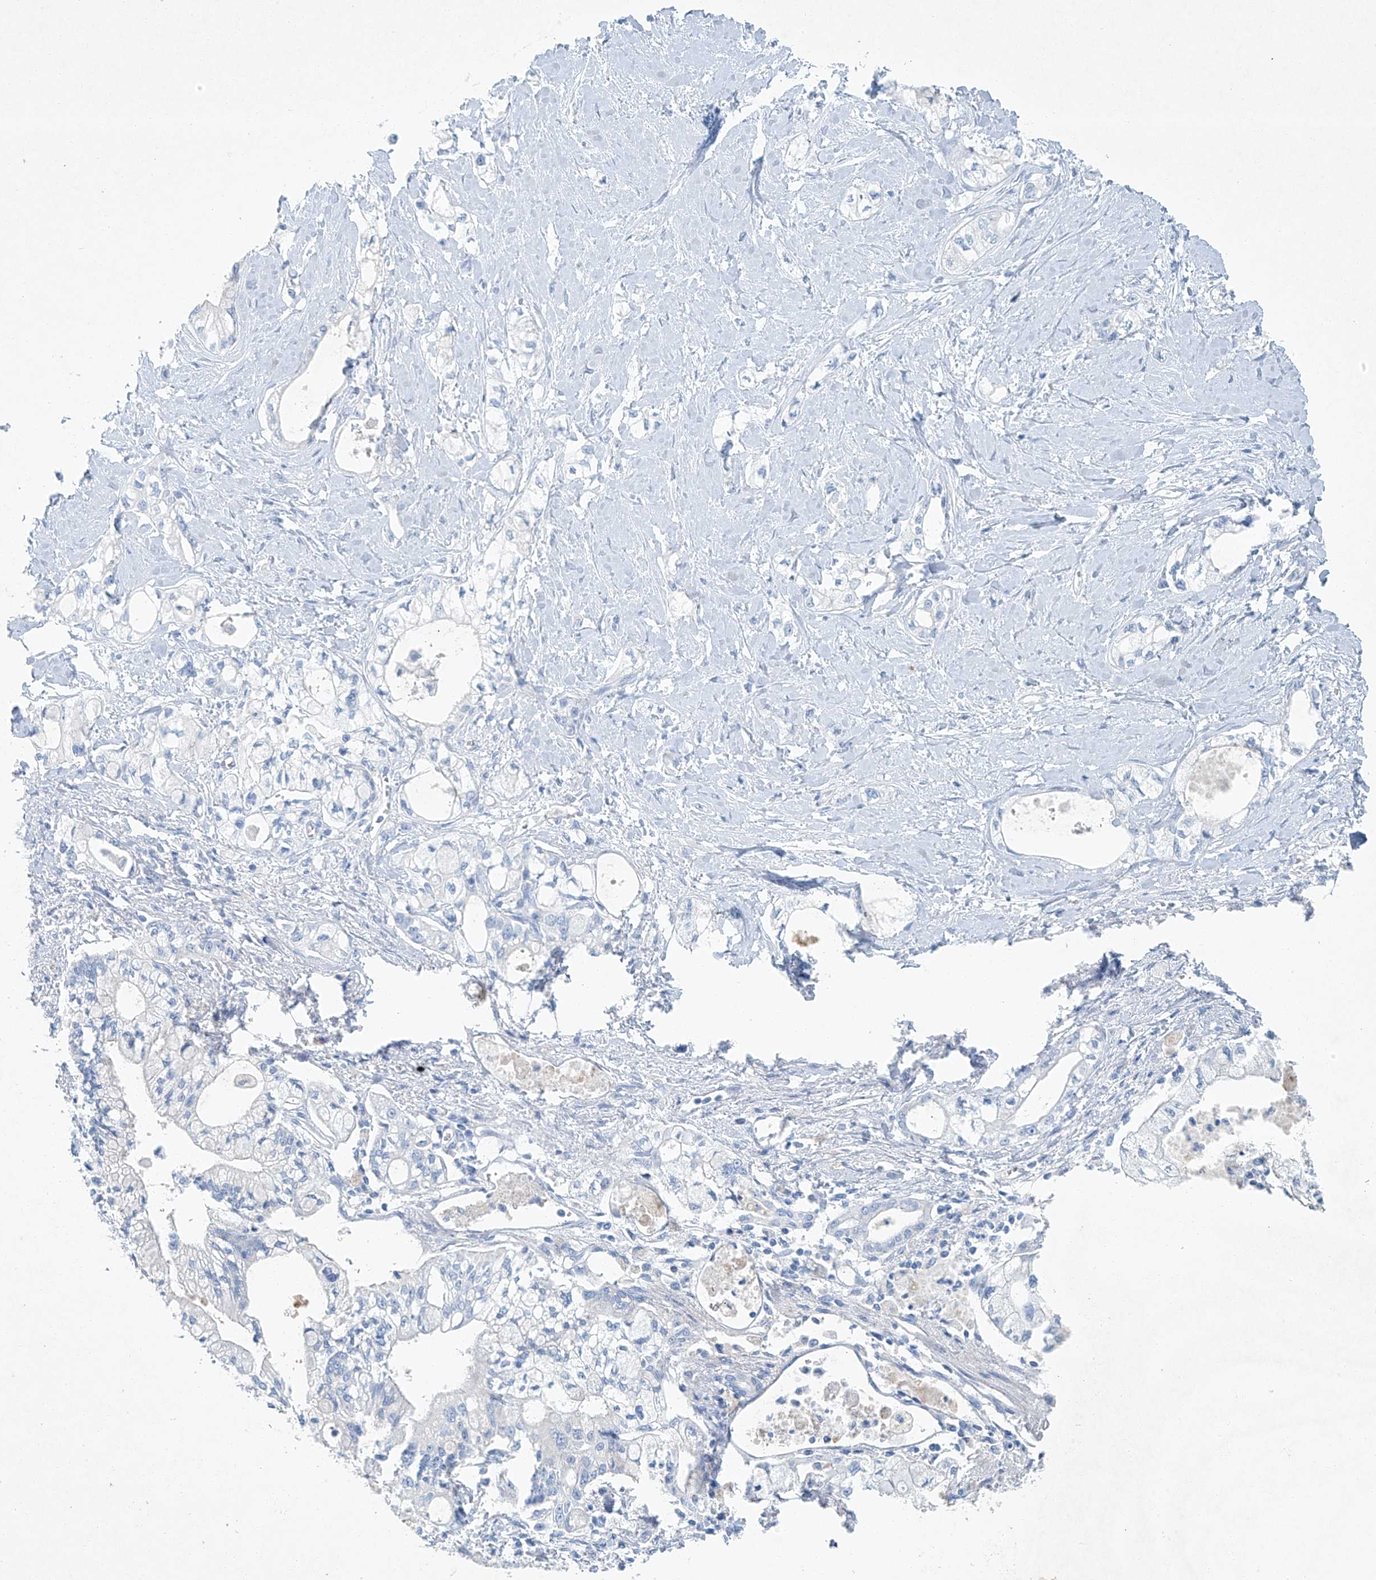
{"staining": {"intensity": "negative", "quantity": "none", "location": "none"}, "tissue": "pancreatic cancer", "cell_type": "Tumor cells", "image_type": "cancer", "snomed": [{"axis": "morphology", "description": "Adenocarcinoma, NOS"}, {"axis": "topography", "description": "Pancreas"}], "caption": "A high-resolution image shows immunohistochemistry (IHC) staining of adenocarcinoma (pancreatic), which demonstrates no significant positivity in tumor cells.", "gene": "C1orf87", "patient": {"sex": "male", "age": 70}}